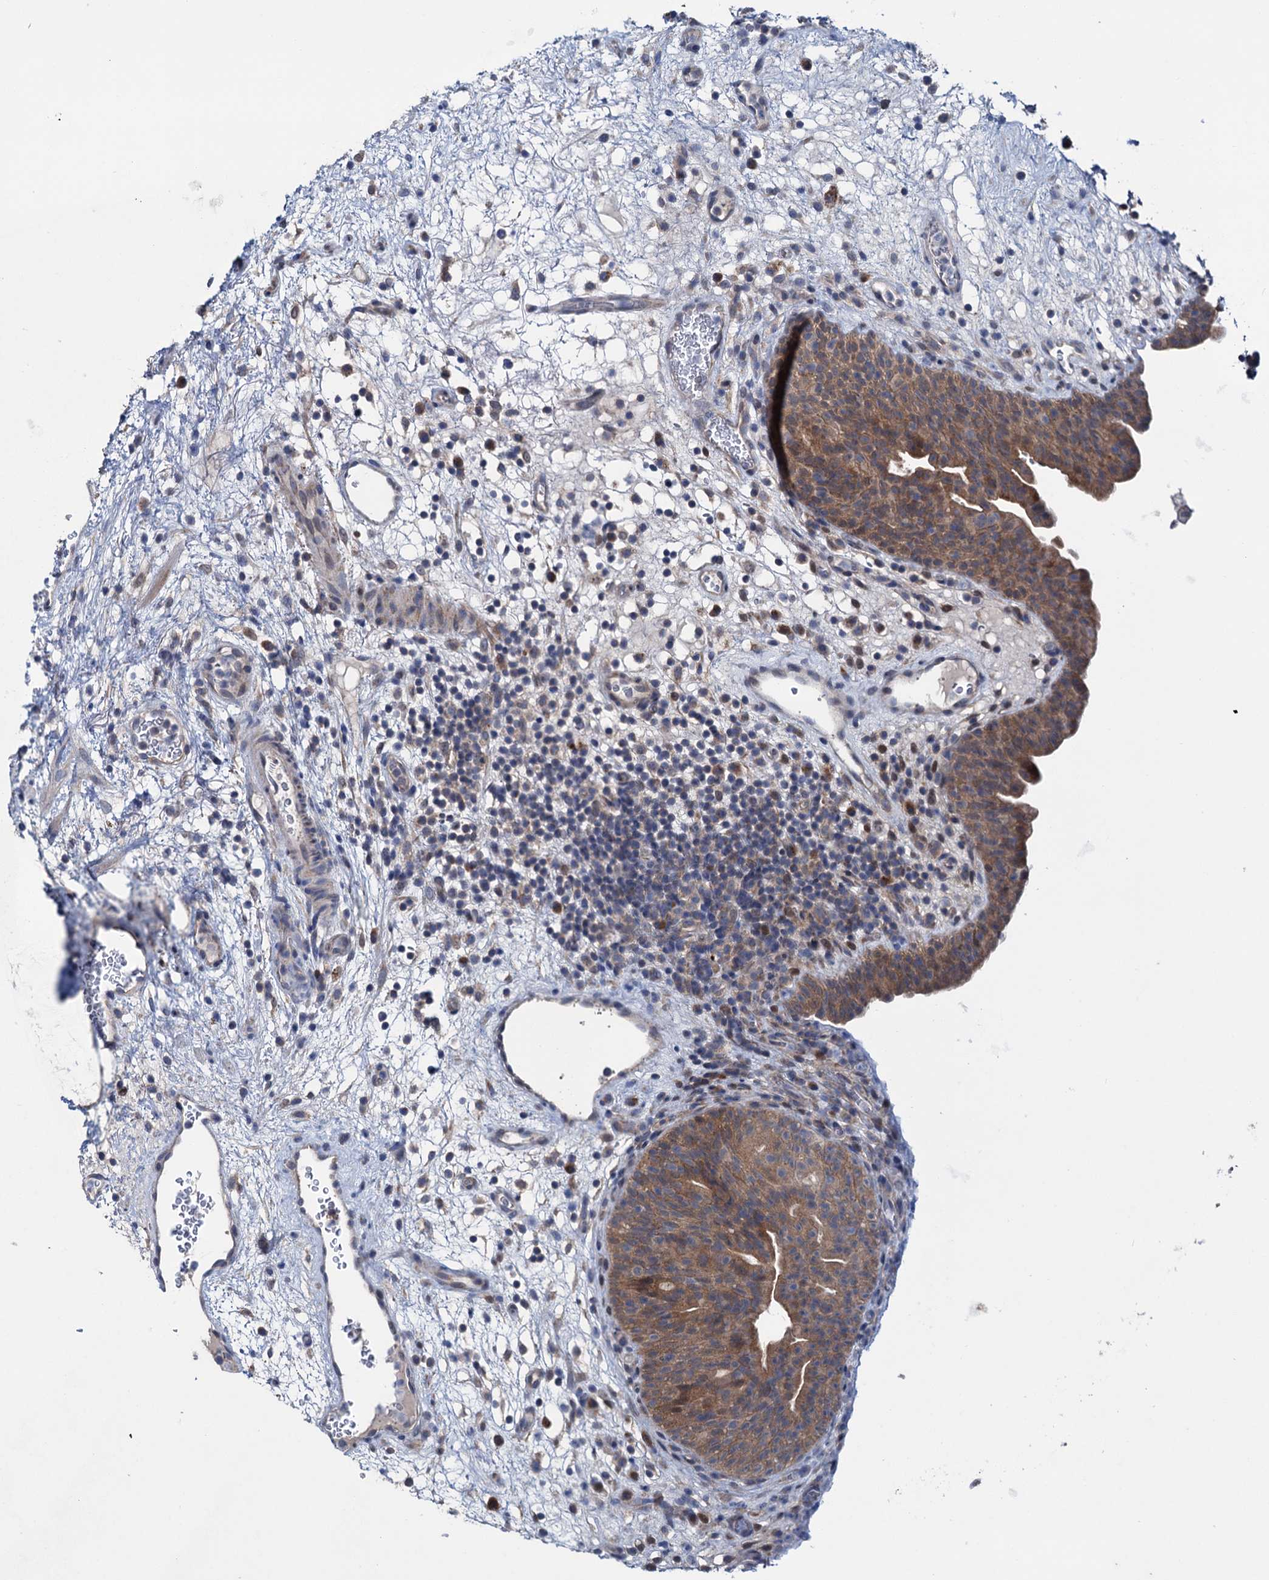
{"staining": {"intensity": "moderate", "quantity": "25%-75%", "location": "cytoplasmic/membranous"}, "tissue": "urinary bladder", "cell_type": "Urothelial cells", "image_type": "normal", "snomed": [{"axis": "morphology", "description": "Normal tissue, NOS"}, {"axis": "topography", "description": "Urinary bladder"}], "caption": "High-magnification brightfield microscopy of benign urinary bladder stained with DAB (brown) and counterstained with hematoxylin (blue). urothelial cells exhibit moderate cytoplasmic/membranous expression is identified in approximately25%-75% of cells.", "gene": "EYA4", "patient": {"sex": "male", "age": 71}}